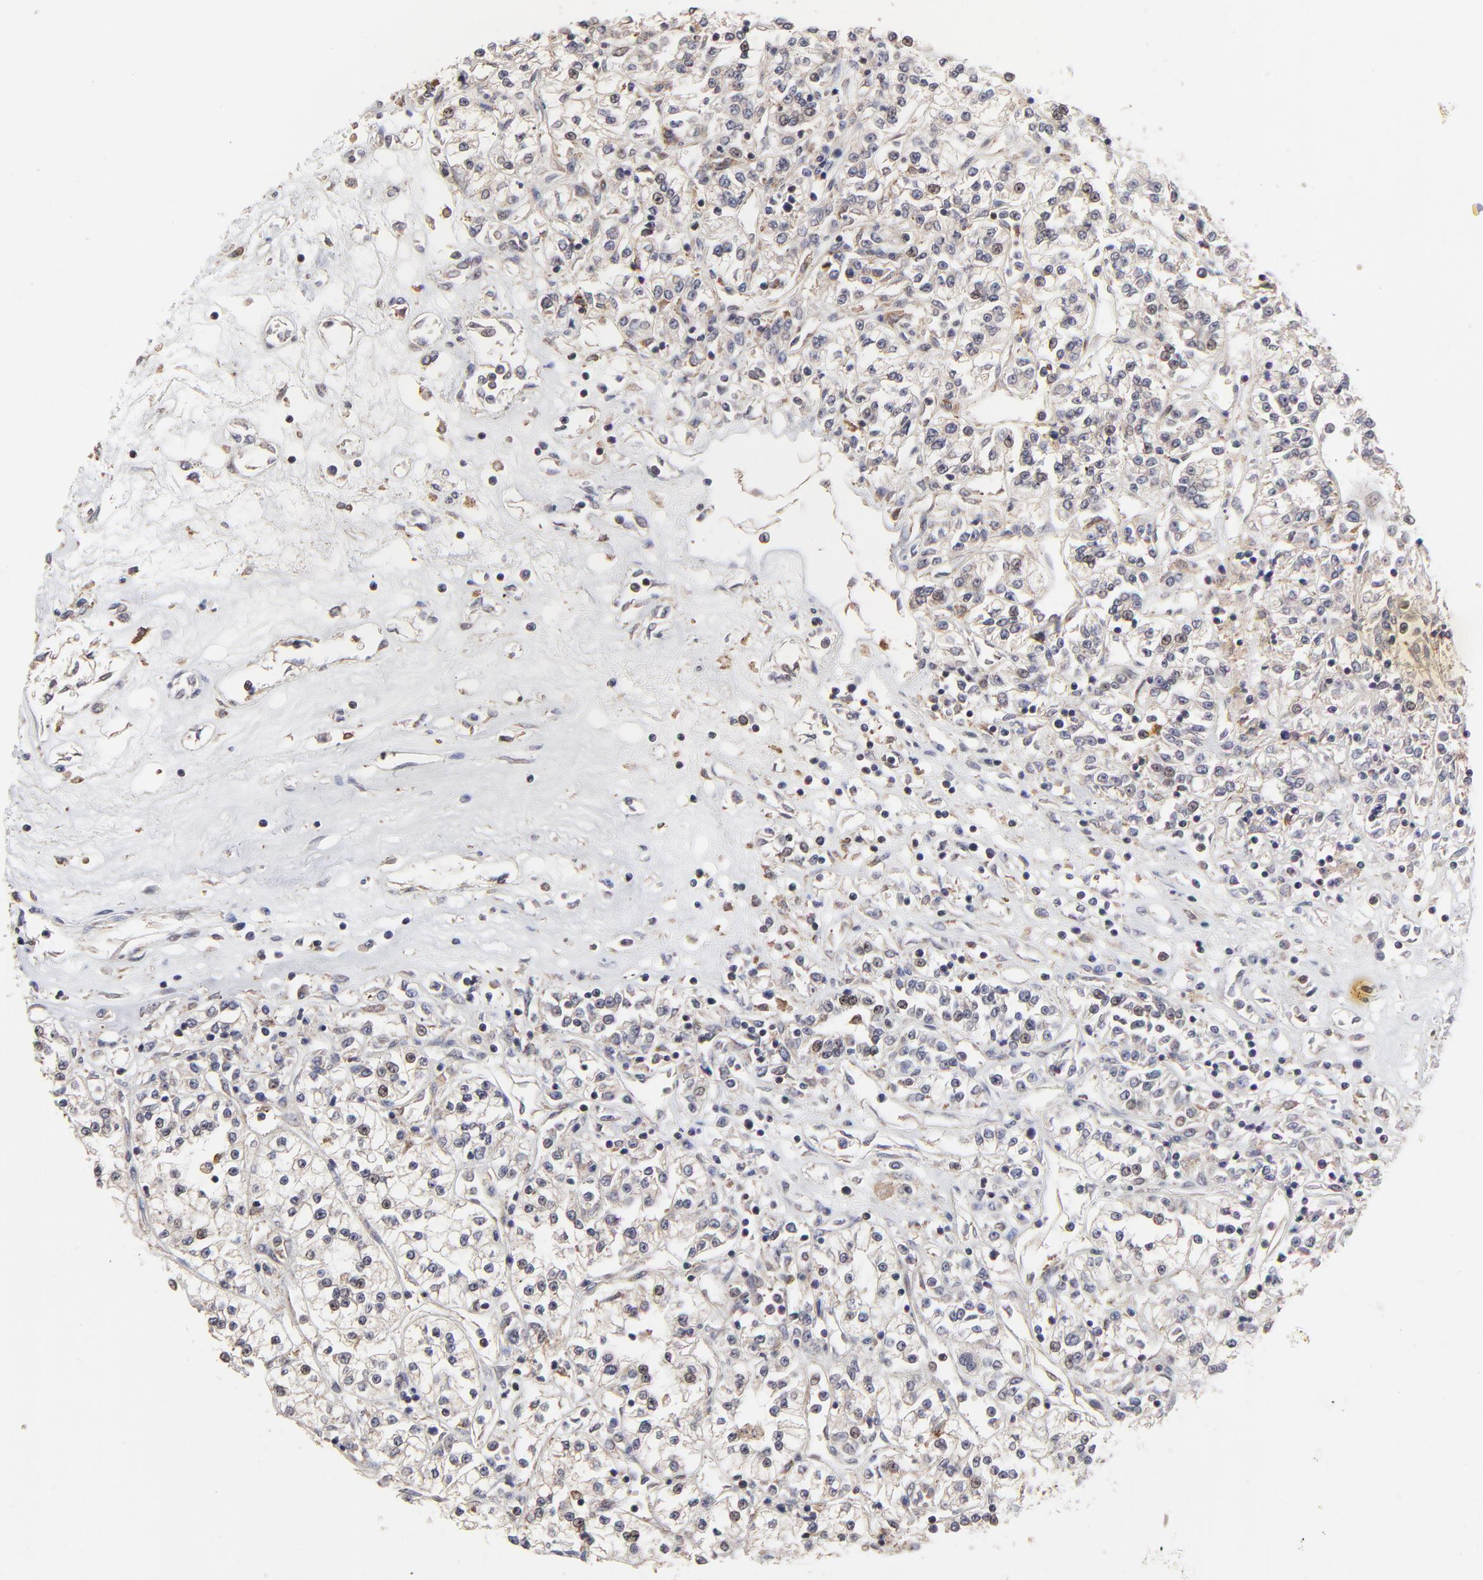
{"staining": {"intensity": "weak", "quantity": "<25%", "location": "cytoplasmic/membranous"}, "tissue": "renal cancer", "cell_type": "Tumor cells", "image_type": "cancer", "snomed": [{"axis": "morphology", "description": "Adenocarcinoma, NOS"}, {"axis": "topography", "description": "Kidney"}], "caption": "Immunohistochemistry (IHC) micrograph of adenocarcinoma (renal) stained for a protein (brown), which displays no staining in tumor cells.", "gene": "ELP2", "patient": {"sex": "female", "age": 76}}